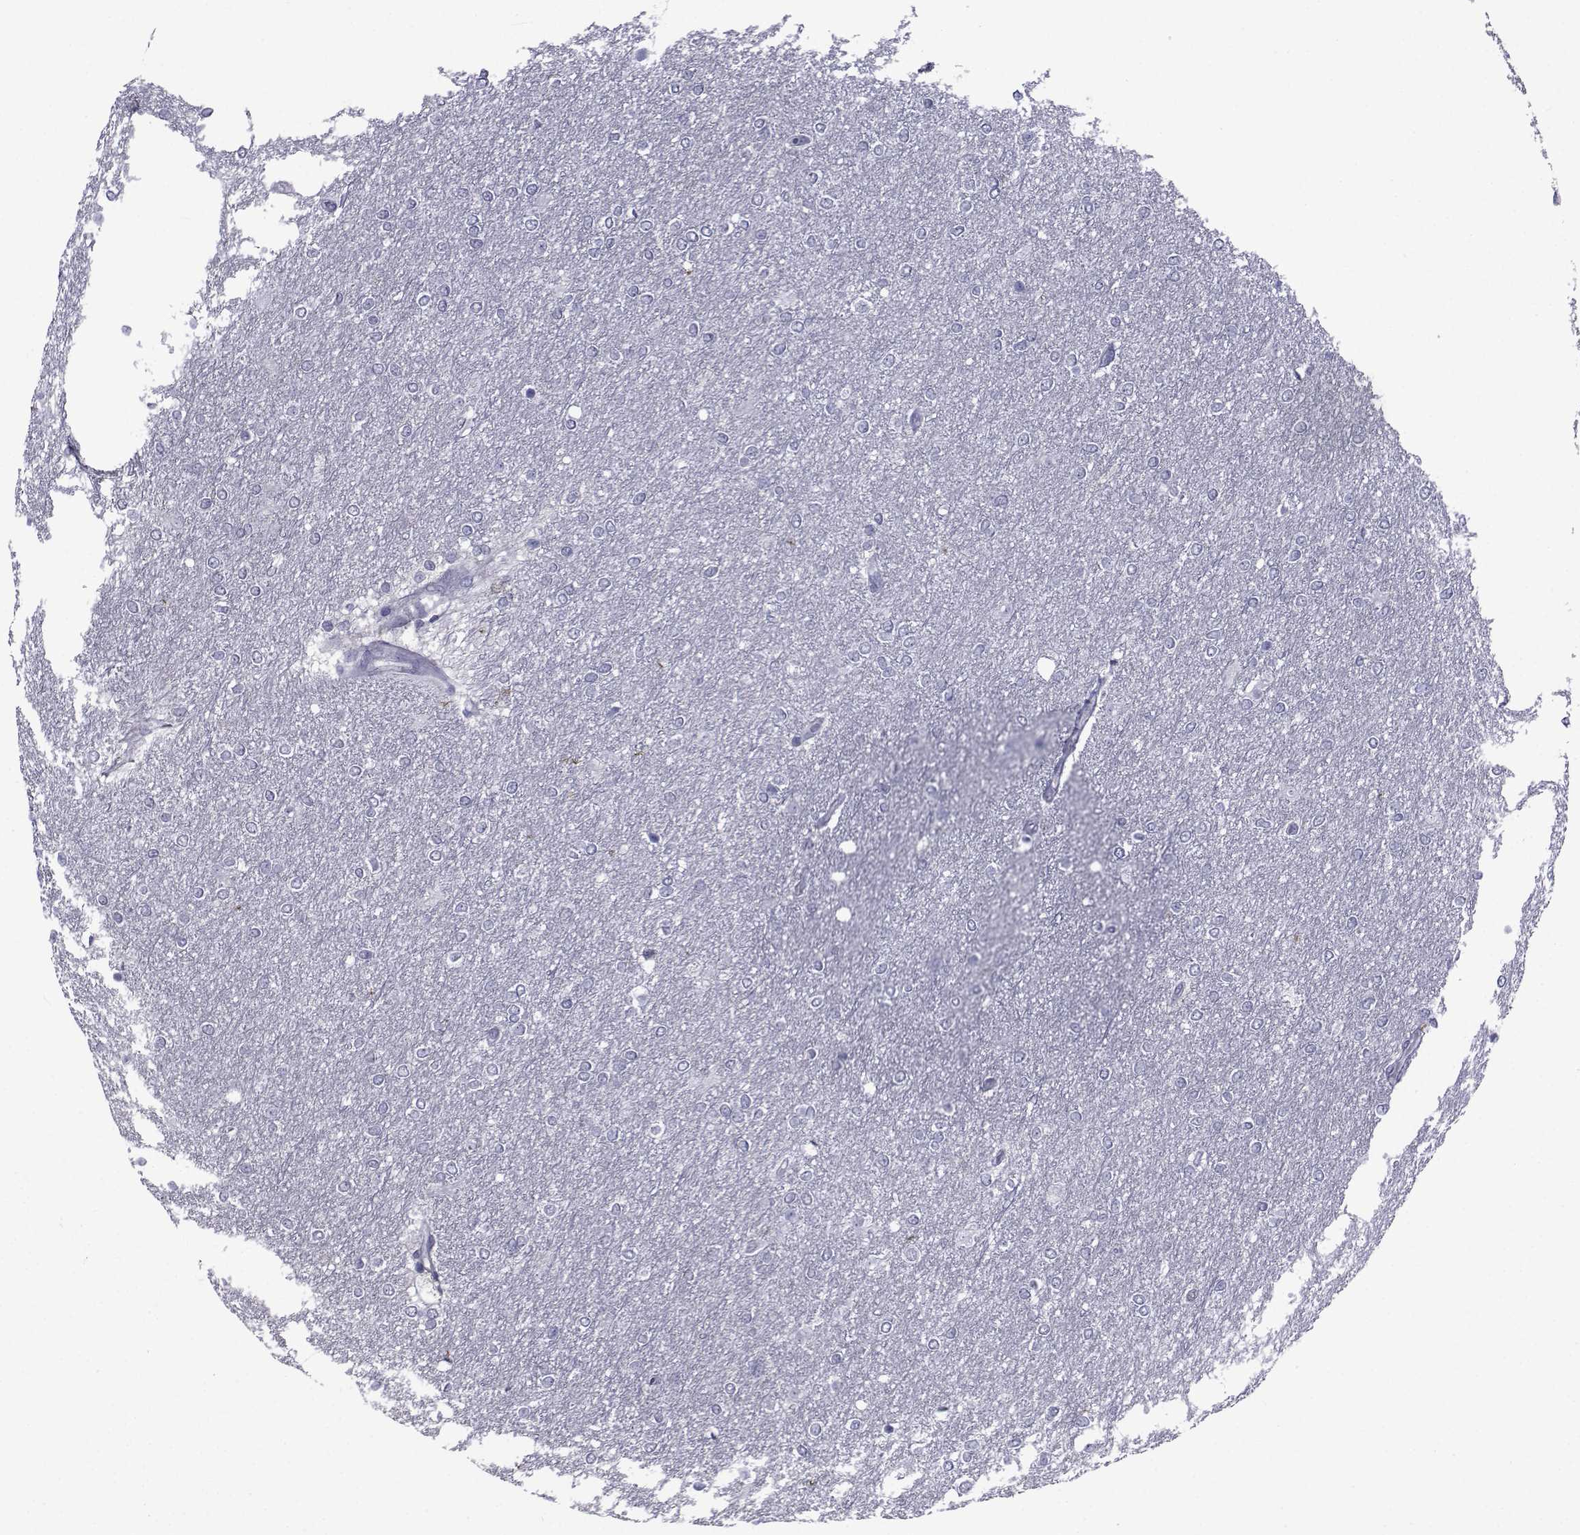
{"staining": {"intensity": "negative", "quantity": "none", "location": "none"}, "tissue": "glioma", "cell_type": "Tumor cells", "image_type": "cancer", "snomed": [{"axis": "morphology", "description": "Glioma, malignant, High grade"}, {"axis": "topography", "description": "Brain"}], "caption": "Immunohistochemical staining of human malignant high-grade glioma demonstrates no significant staining in tumor cells.", "gene": "SEMA5B", "patient": {"sex": "female", "age": 61}}